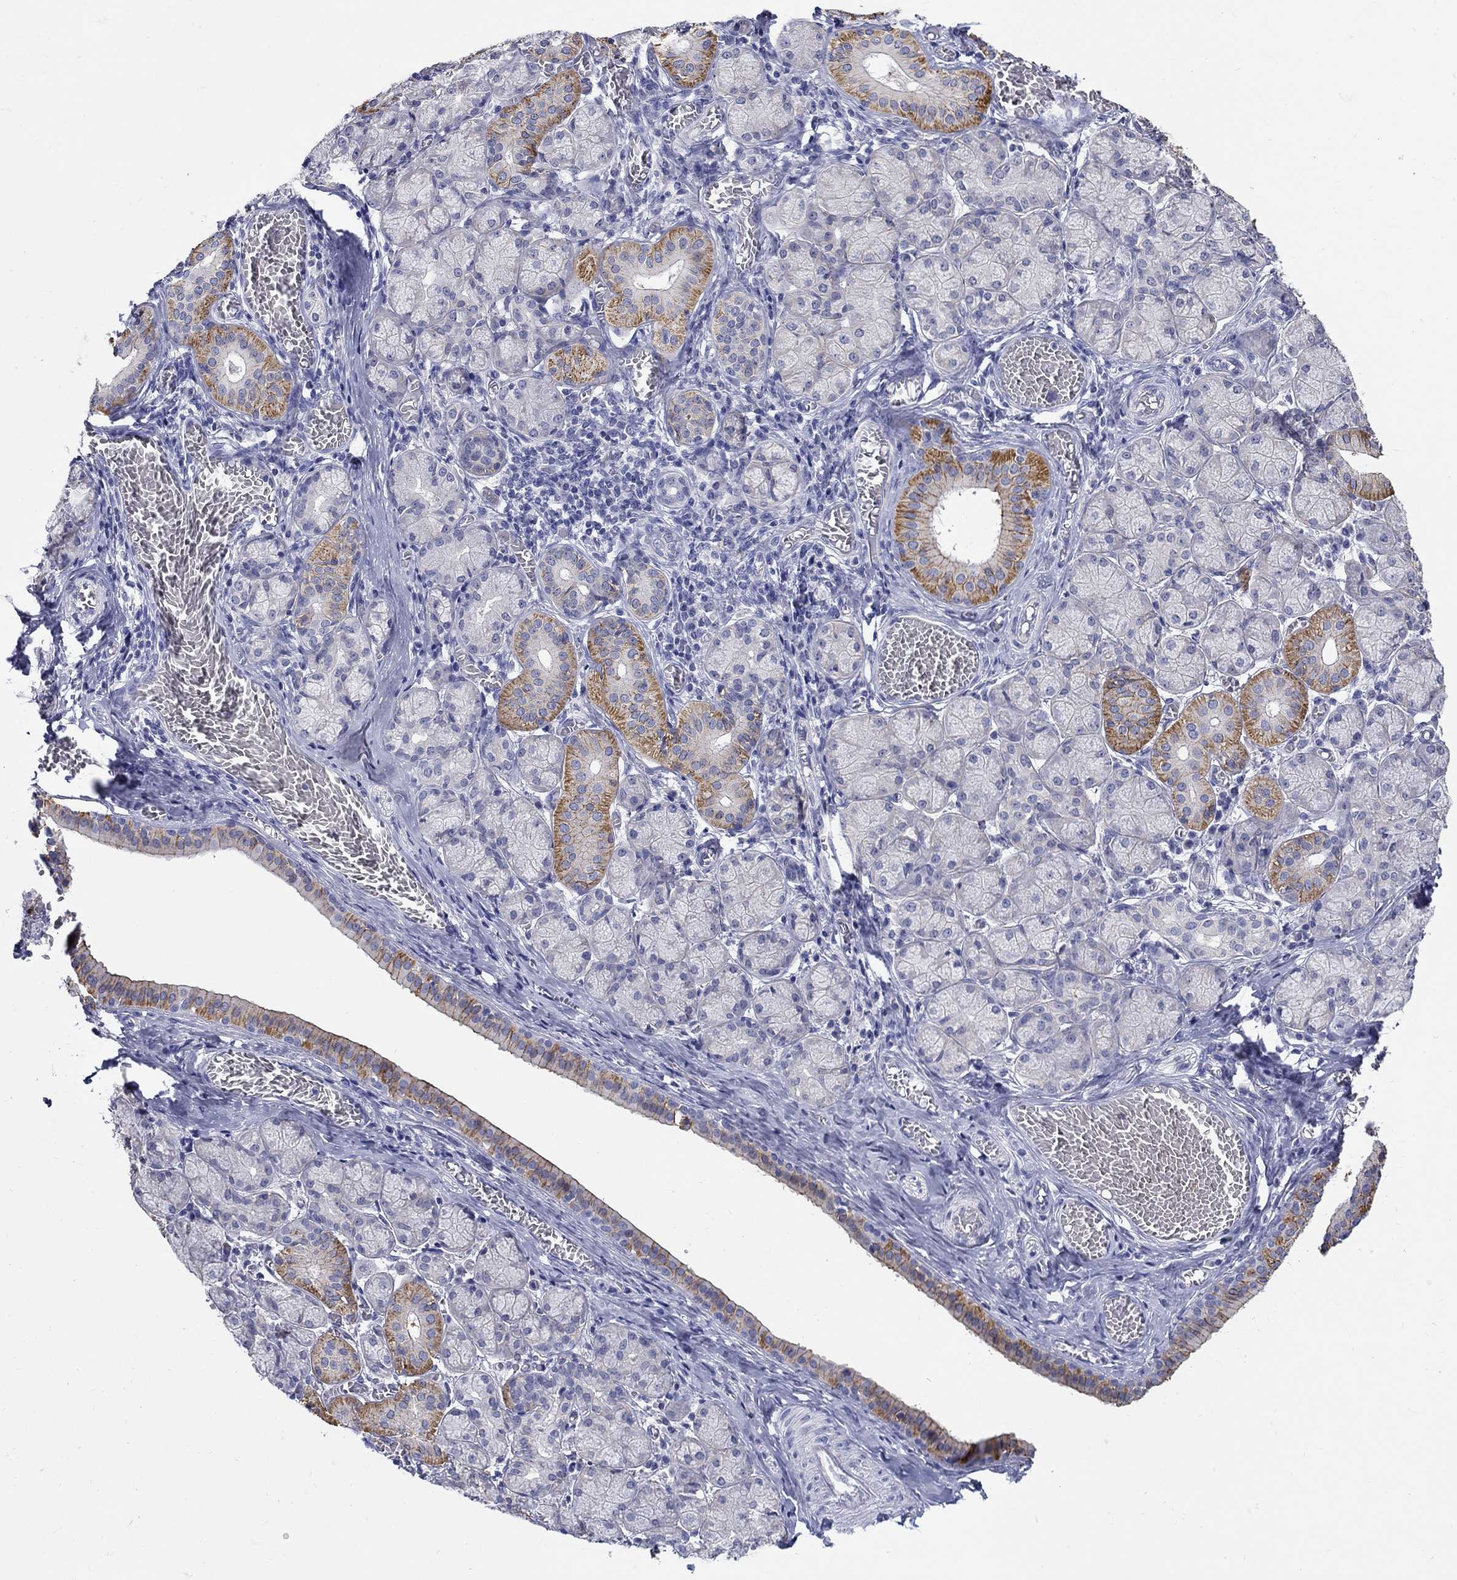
{"staining": {"intensity": "strong", "quantity": "<25%", "location": "cytoplasmic/membranous"}, "tissue": "salivary gland", "cell_type": "Glandular cells", "image_type": "normal", "snomed": [{"axis": "morphology", "description": "Normal tissue, NOS"}, {"axis": "topography", "description": "Salivary gland"}, {"axis": "topography", "description": "Peripheral nerve tissue"}], "caption": "Brown immunohistochemical staining in benign salivary gland reveals strong cytoplasmic/membranous expression in about <25% of glandular cells. Immunohistochemistry stains the protein of interest in brown and the nuclei are stained blue.", "gene": "SLC30A3", "patient": {"sex": "female", "age": 24}}